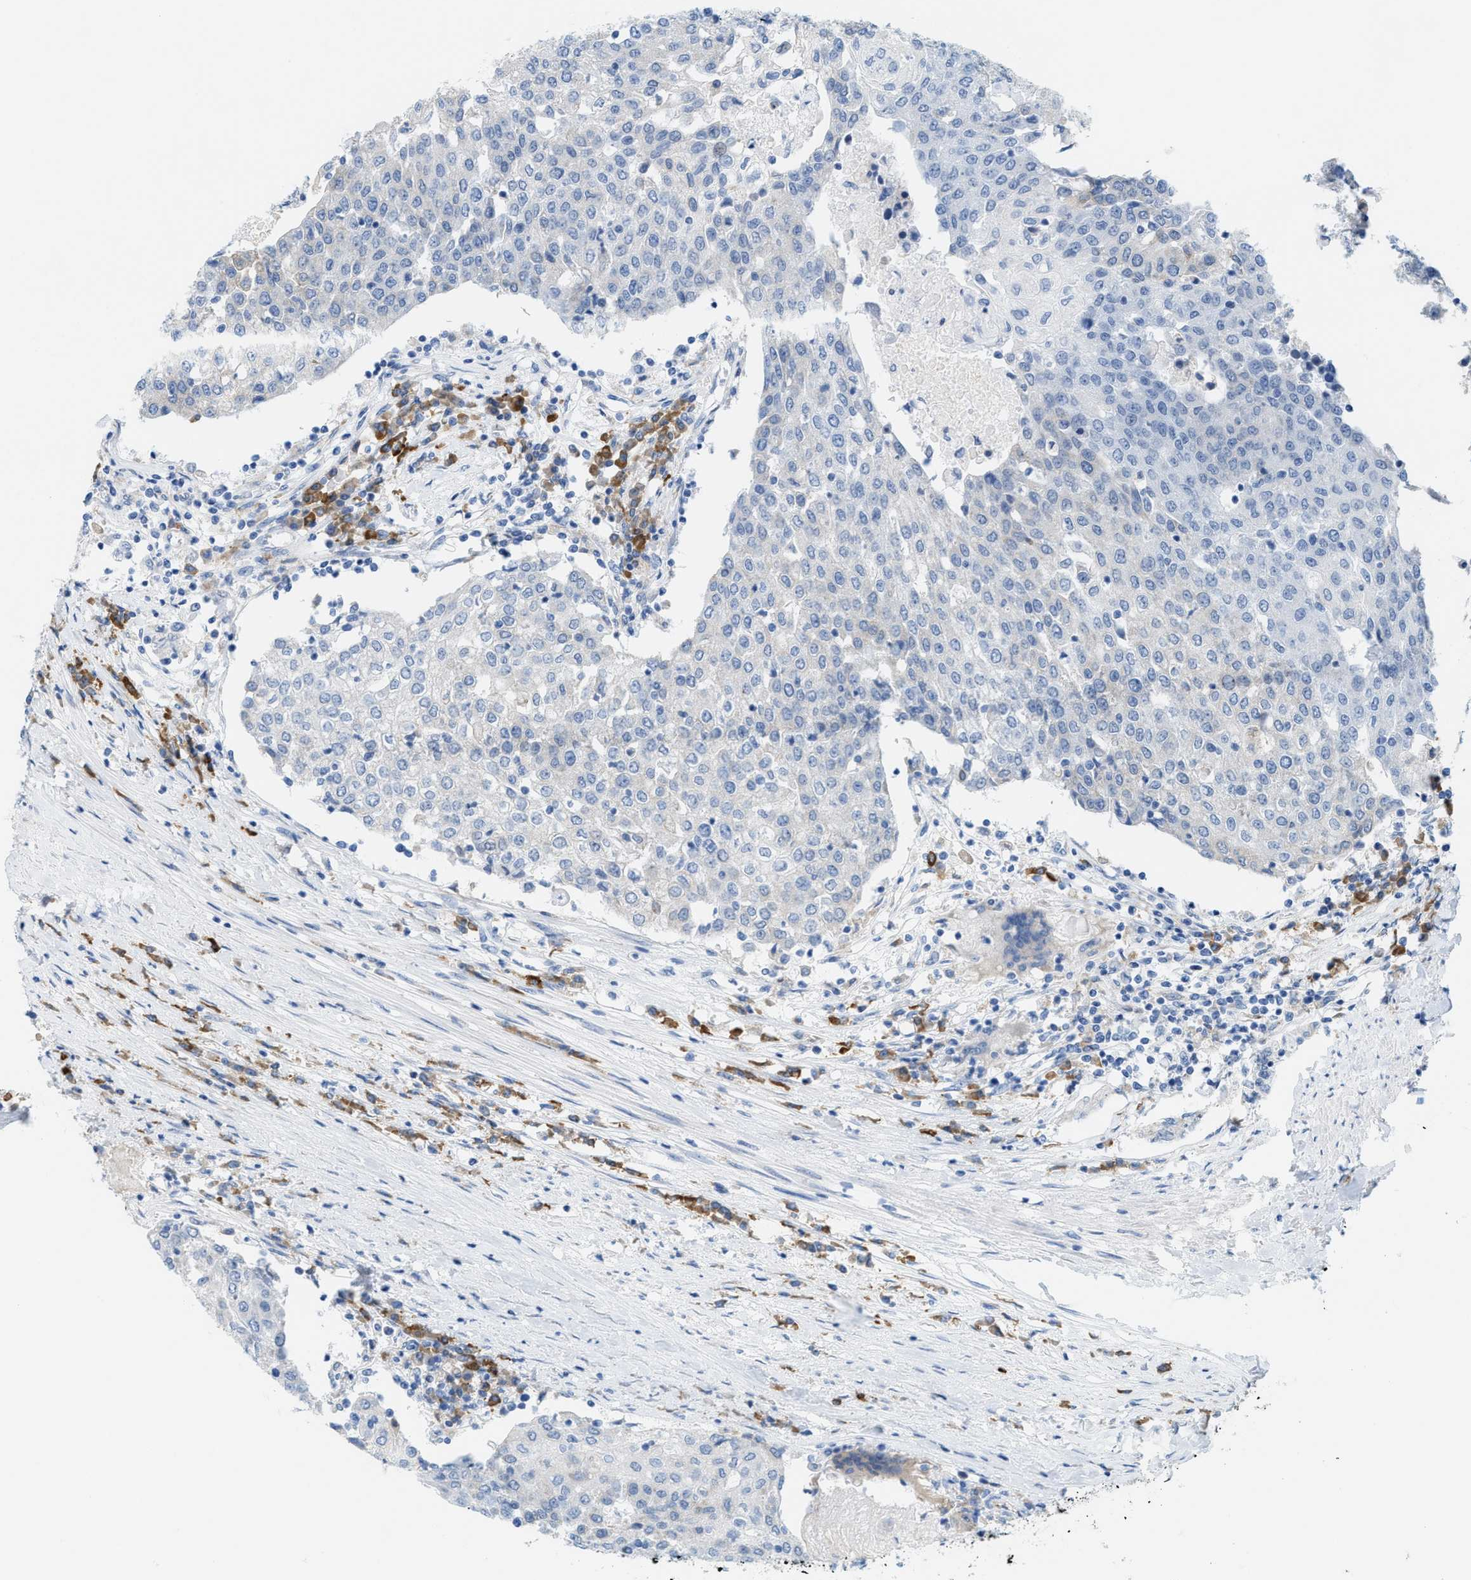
{"staining": {"intensity": "negative", "quantity": "none", "location": "none"}, "tissue": "urothelial cancer", "cell_type": "Tumor cells", "image_type": "cancer", "snomed": [{"axis": "morphology", "description": "Urothelial carcinoma, High grade"}, {"axis": "topography", "description": "Urinary bladder"}], "caption": "This is a image of immunohistochemistry staining of urothelial cancer, which shows no staining in tumor cells.", "gene": "KIFC3", "patient": {"sex": "female", "age": 85}}